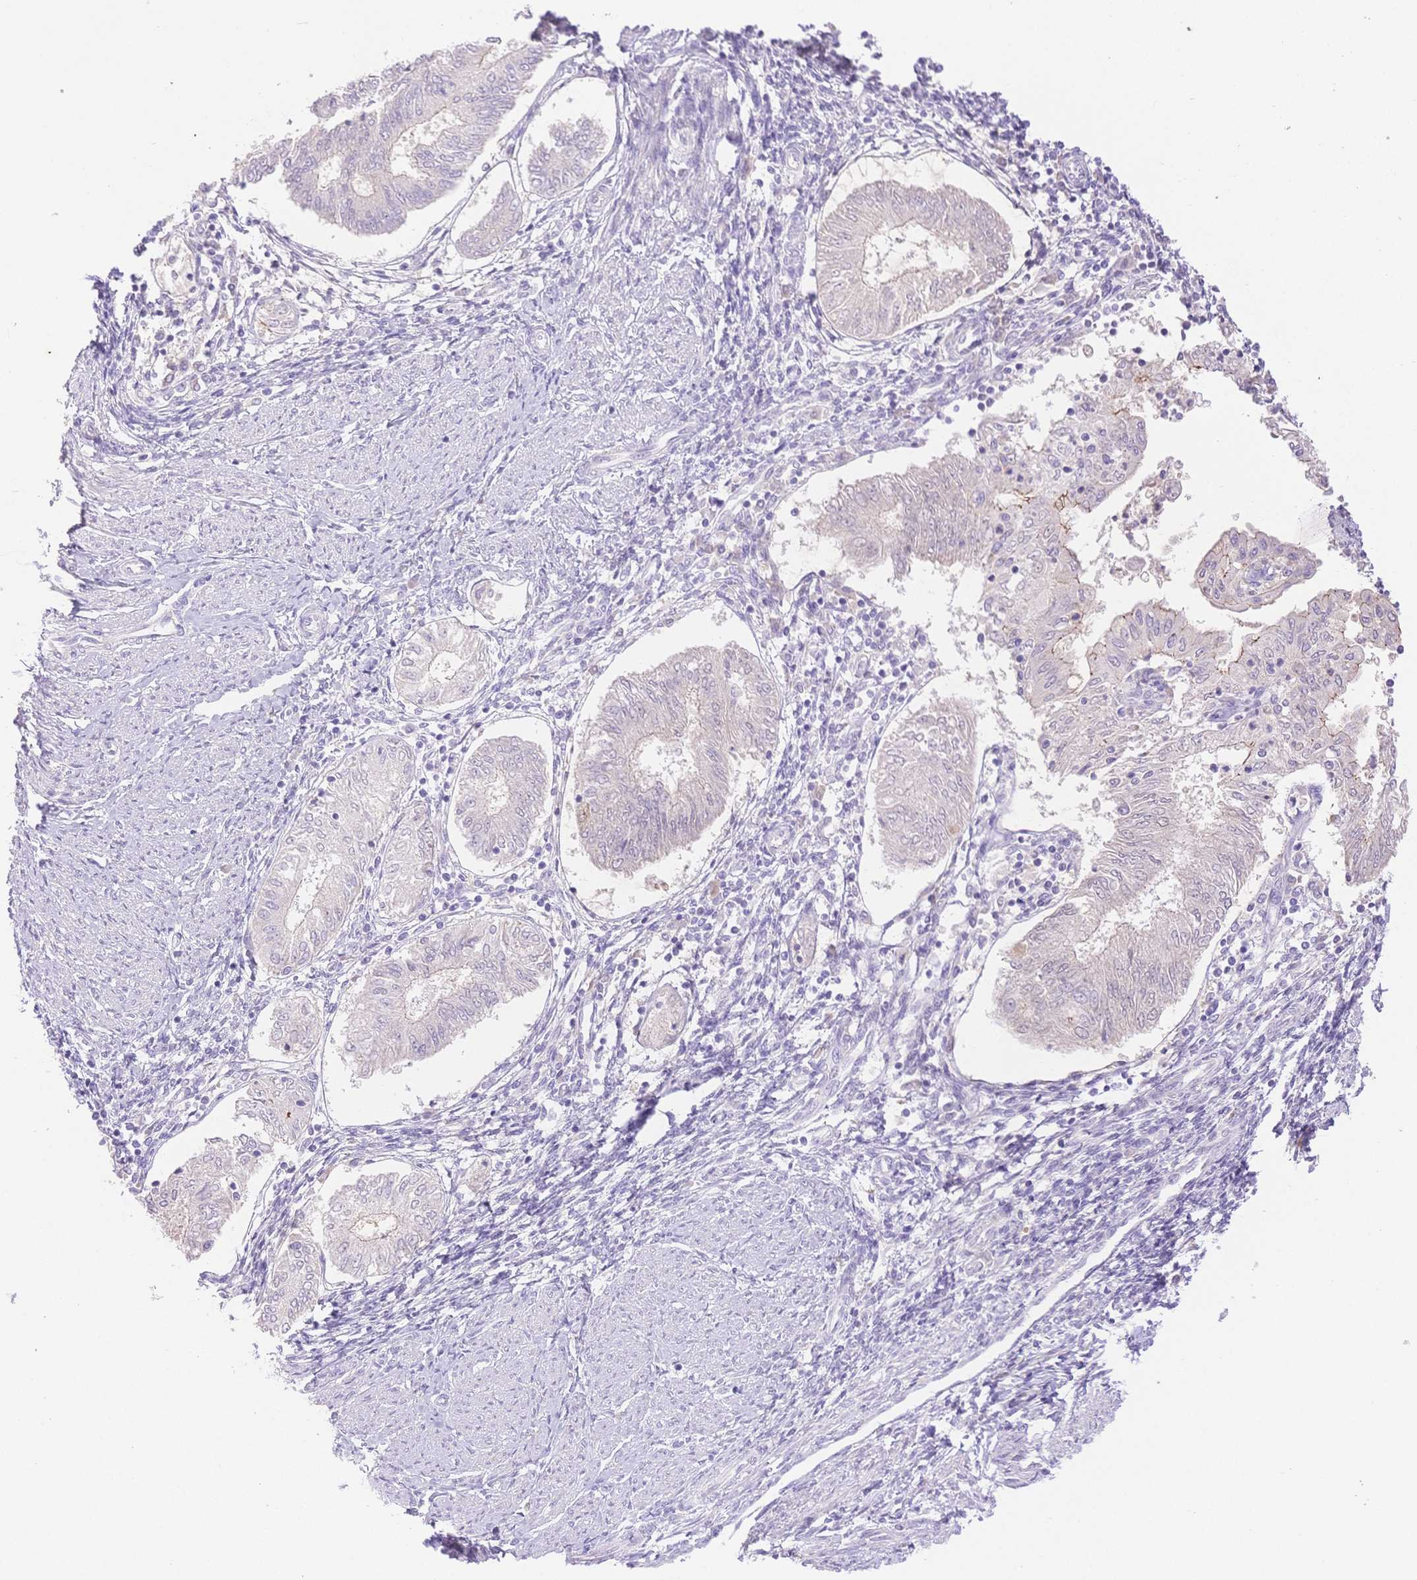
{"staining": {"intensity": "moderate", "quantity": "<25%", "location": "cytoplasmic/membranous"}, "tissue": "endometrial cancer", "cell_type": "Tumor cells", "image_type": "cancer", "snomed": [{"axis": "morphology", "description": "Adenocarcinoma, NOS"}, {"axis": "topography", "description": "Endometrium"}], "caption": "Protein expression analysis of human endometrial cancer reveals moderate cytoplasmic/membranous staining in approximately <25% of tumor cells.", "gene": "WDR54", "patient": {"sex": "female", "age": 68}}